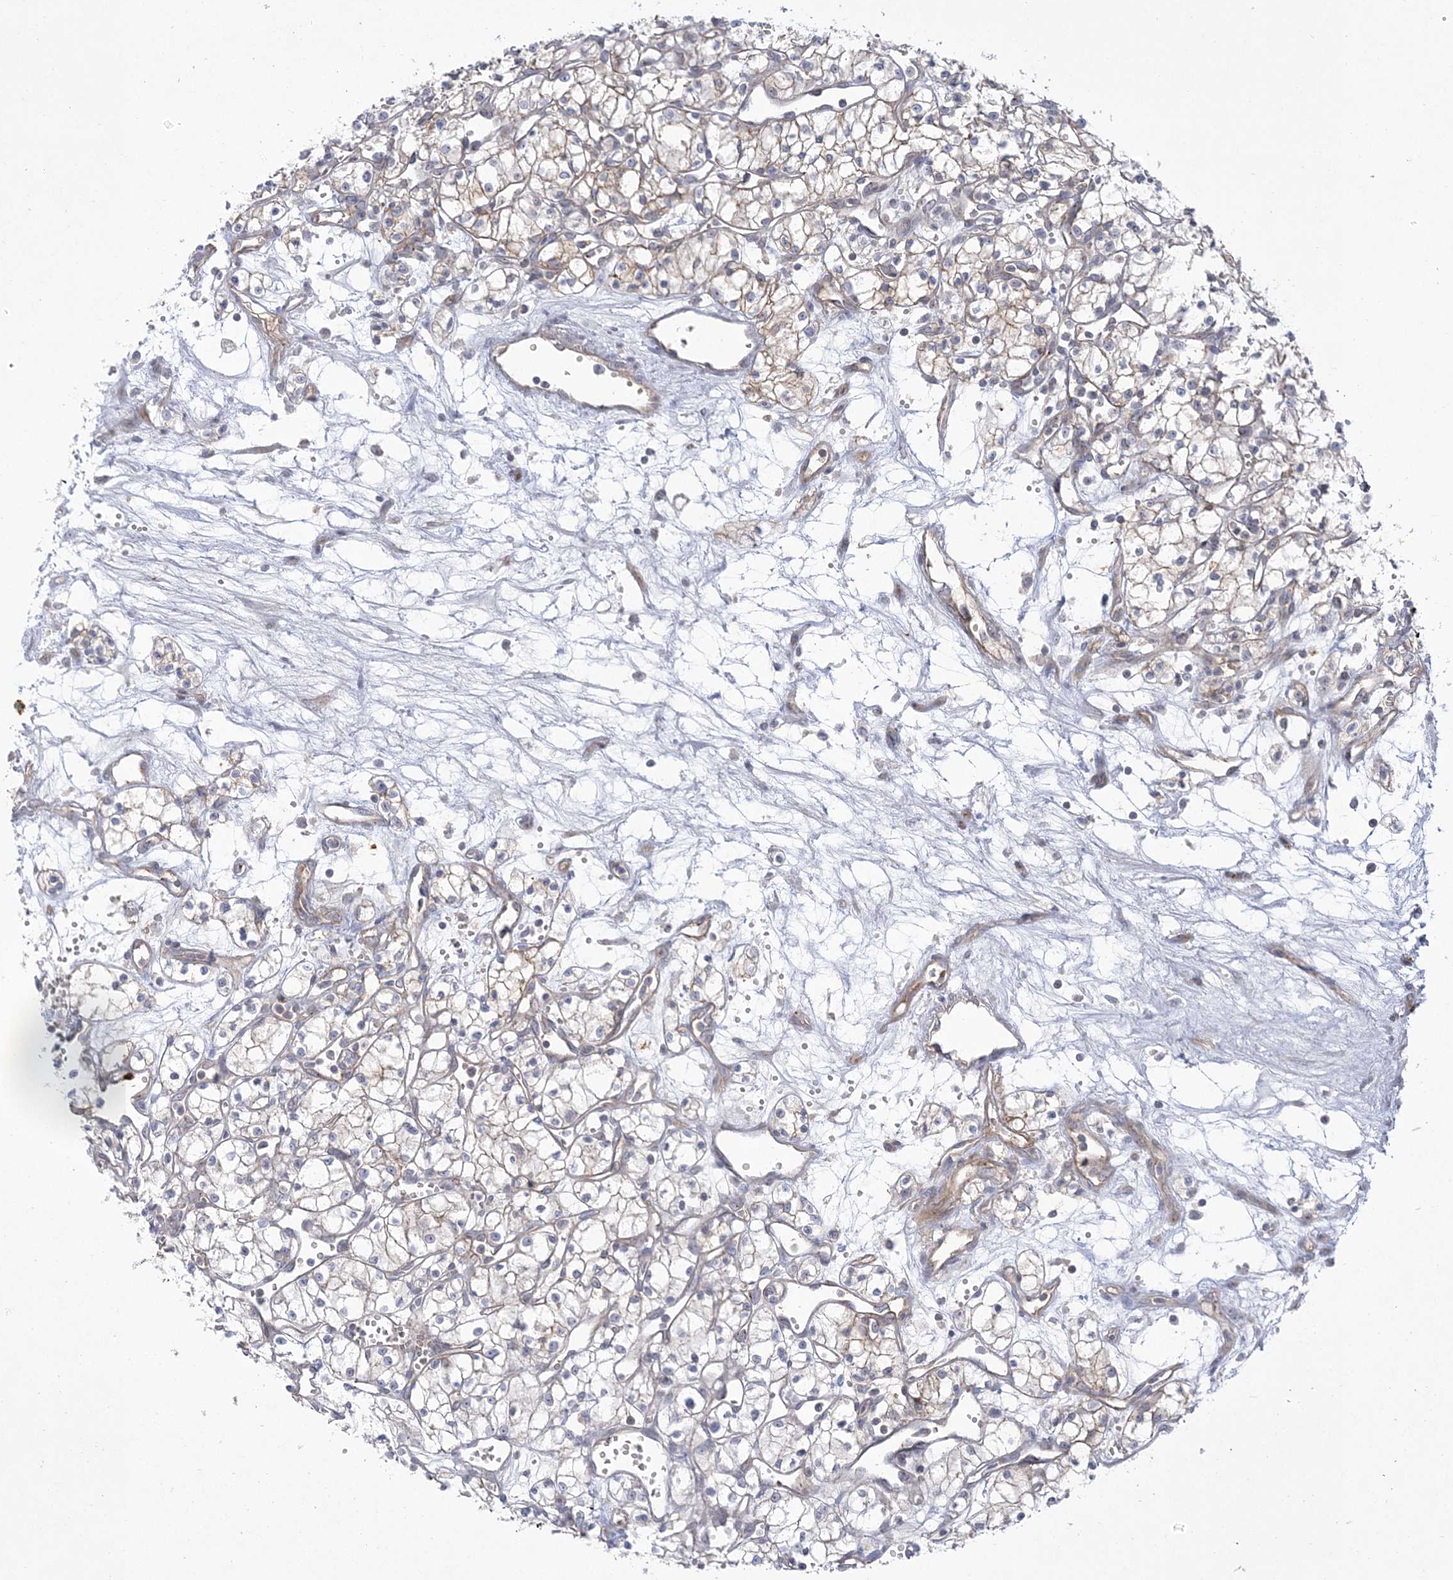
{"staining": {"intensity": "weak", "quantity": "<25%", "location": "cytoplasmic/membranous"}, "tissue": "renal cancer", "cell_type": "Tumor cells", "image_type": "cancer", "snomed": [{"axis": "morphology", "description": "Adenocarcinoma, NOS"}, {"axis": "topography", "description": "Kidney"}], "caption": "IHC micrograph of neoplastic tissue: human adenocarcinoma (renal) stained with DAB (3,3'-diaminobenzidine) shows no significant protein expression in tumor cells.", "gene": "ADAMTS12", "patient": {"sex": "male", "age": 59}}